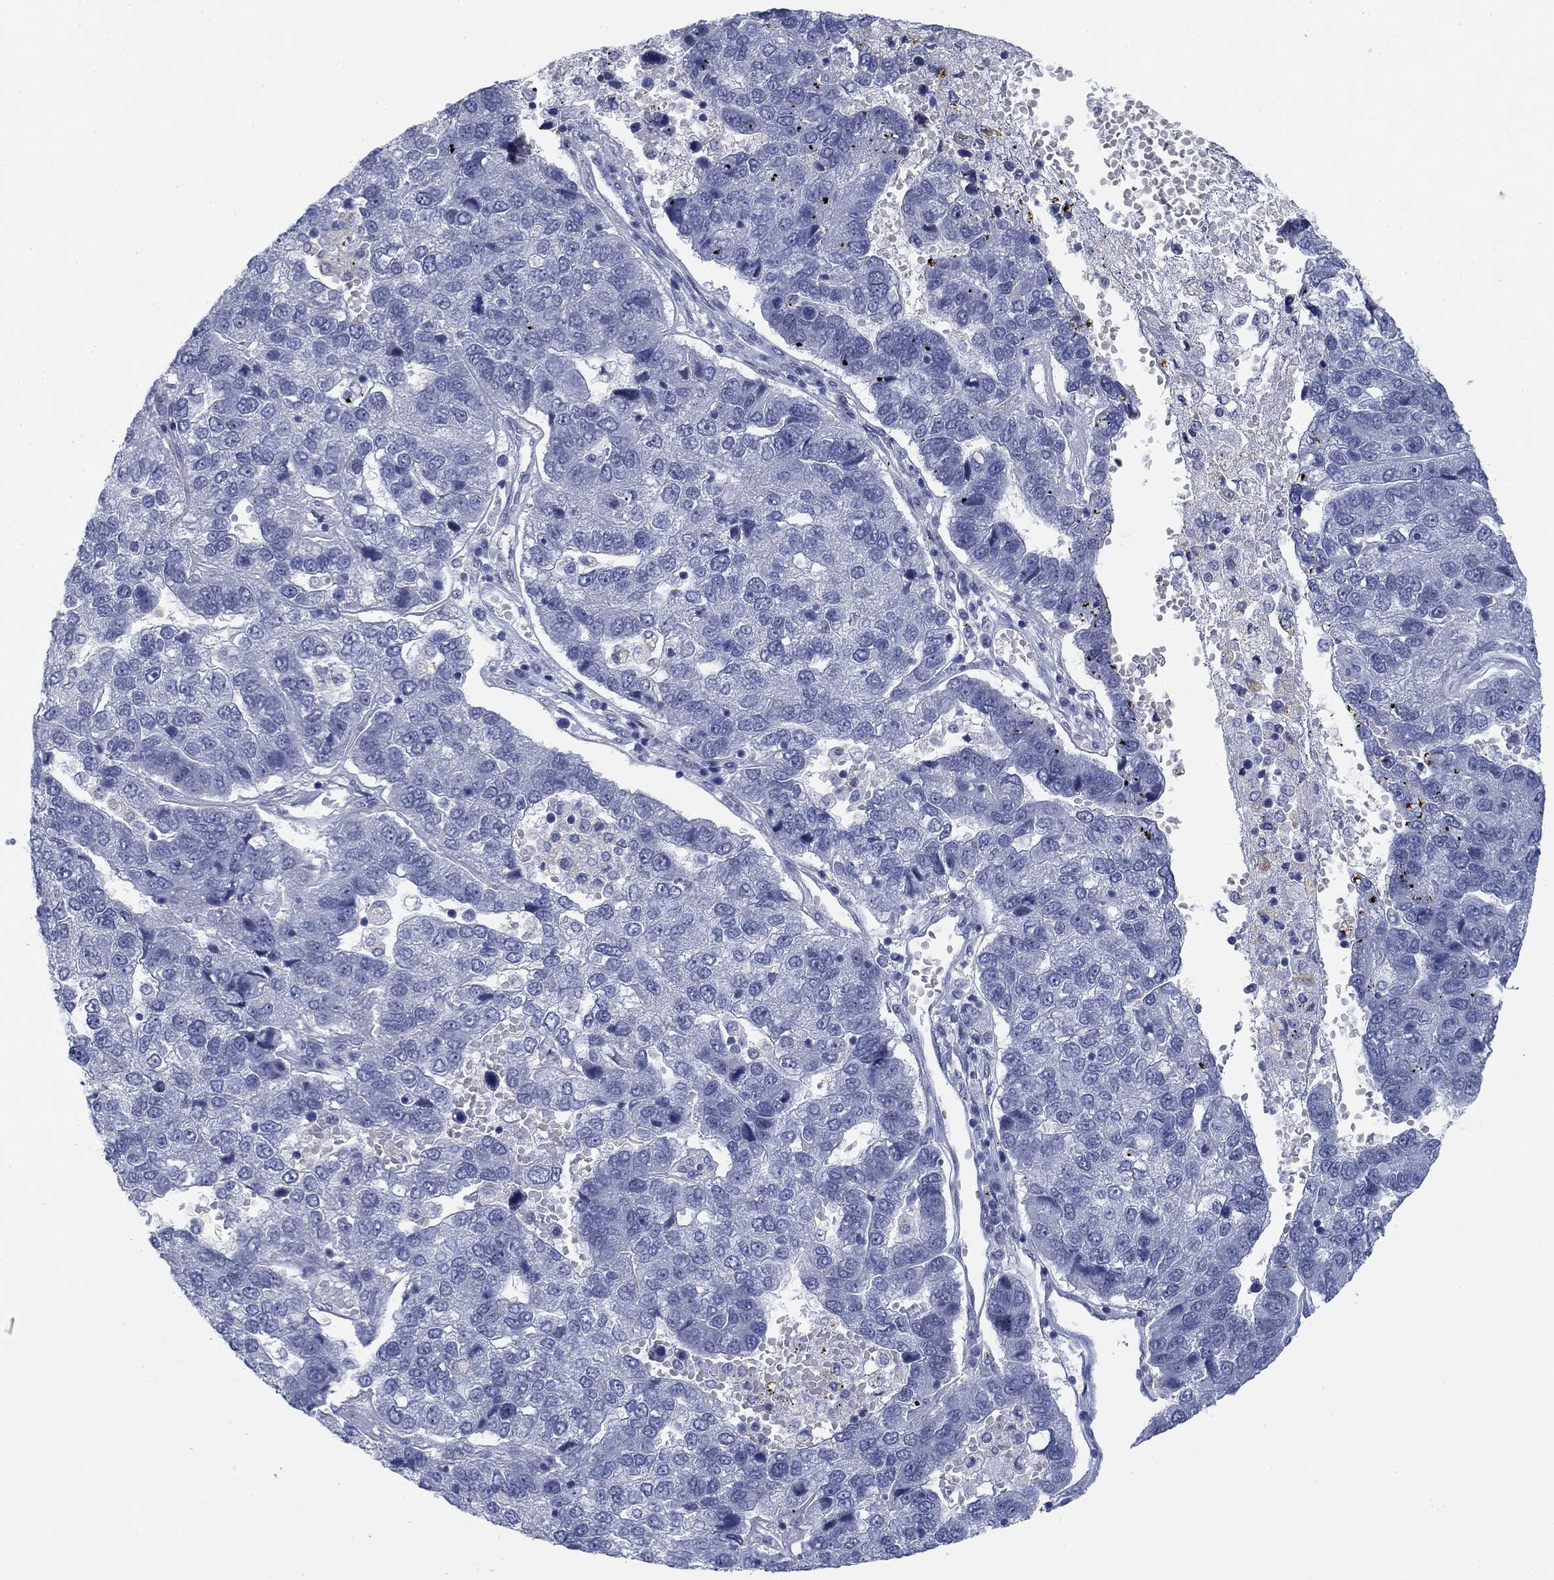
{"staining": {"intensity": "negative", "quantity": "none", "location": "none"}, "tissue": "pancreatic cancer", "cell_type": "Tumor cells", "image_type": "cancer", "snomed": [{"axis": "morphology", "description": "Adenocarcinoma, NOS"}, {"axis": "topography", "description": "Pancreas"}], "caption": "Immunohistochemical staining of pancreatic adenocarcinoma displays no significant staining in tumor cells.", "gene": "DNAL1", "patient": {"sex": "female", "age": 61}}